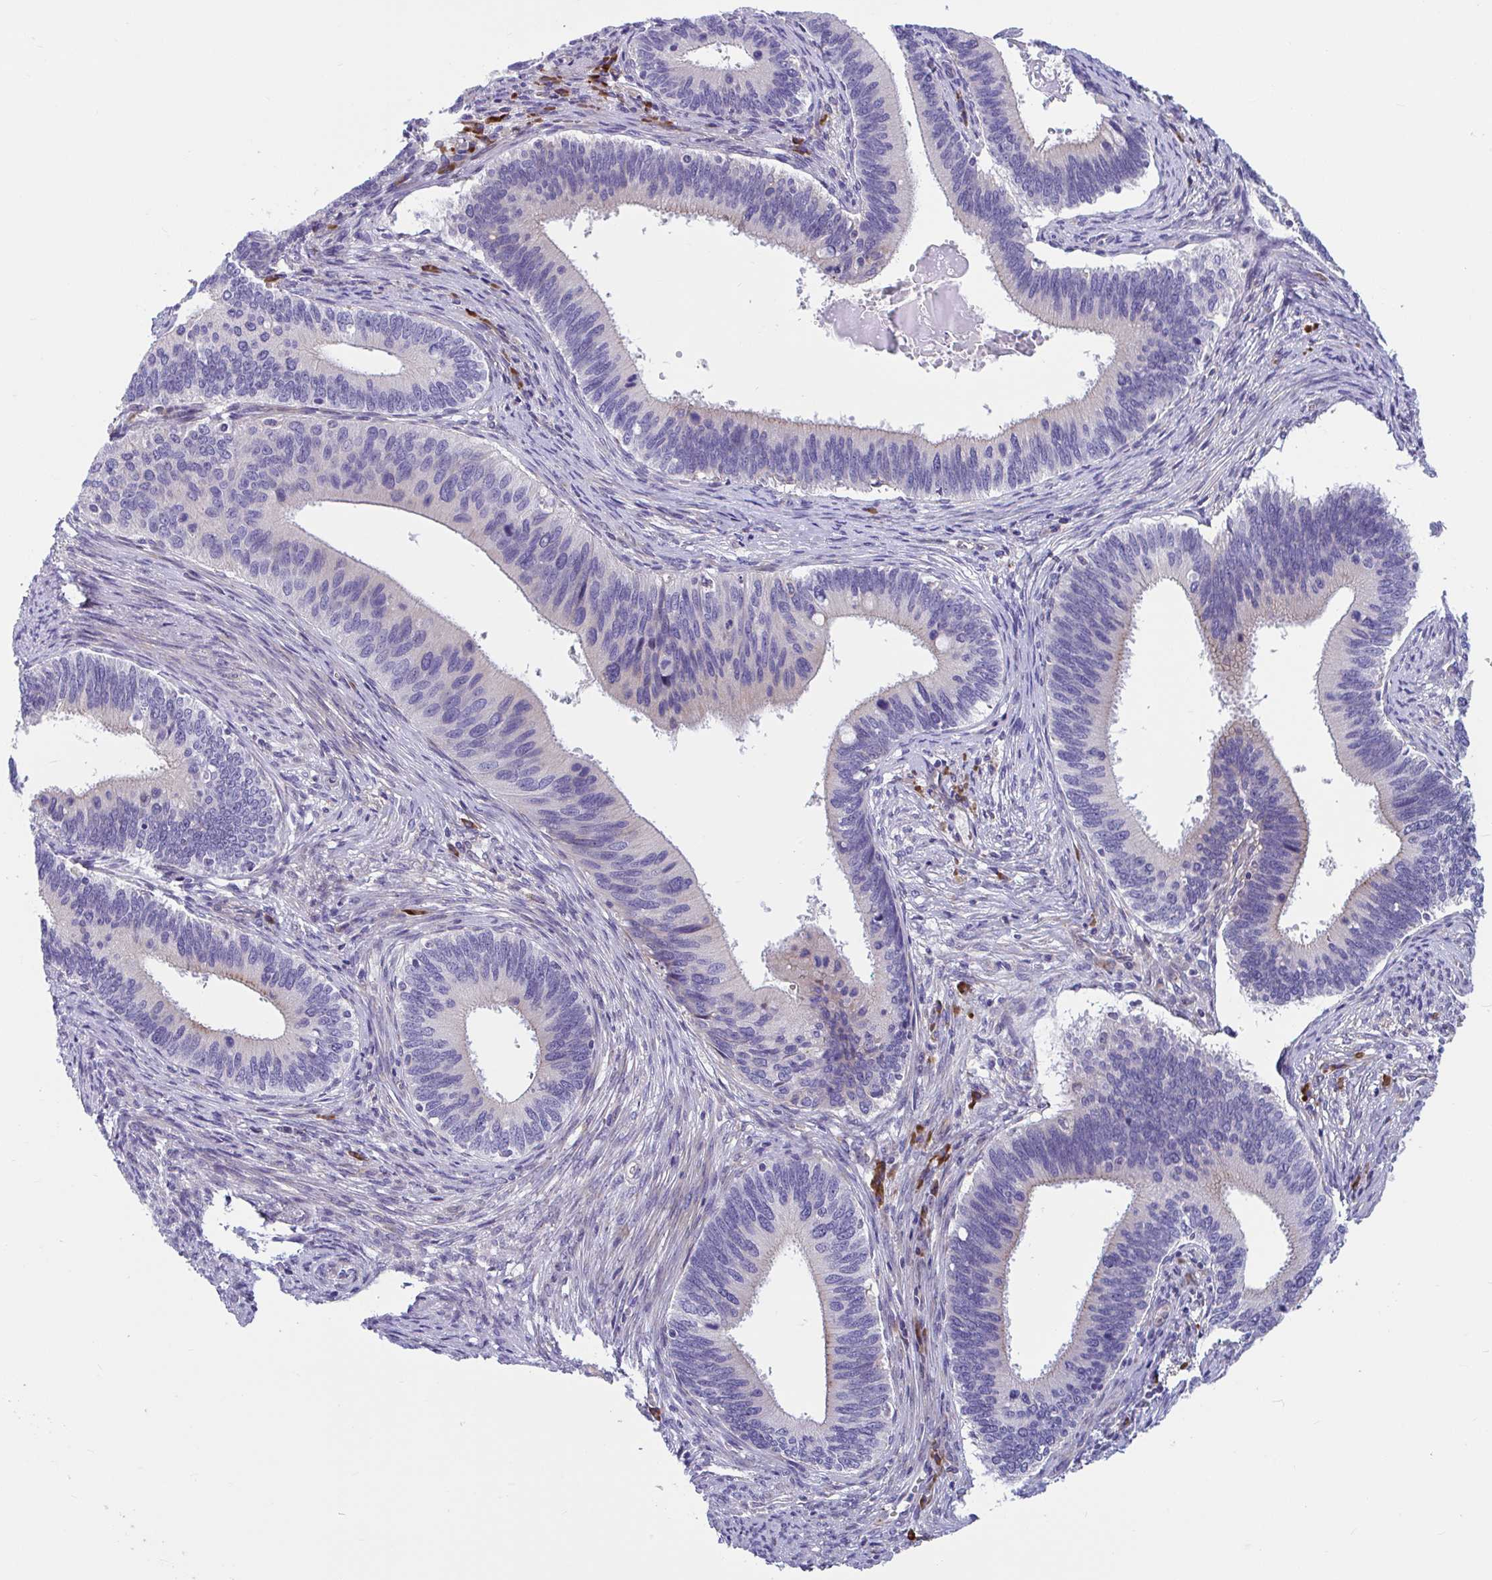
{"staining": {"intensity": "negative", "quantity": "none", "location": "none"}, "tissue": "cervical cancer", "cell_type": "Tumor cells", "image_type": "cancer", "snomed": [{"axis": "morphology", "description": "Adenocarcinoma, NOS"}, {"axis": "topography", "description": "Cervix"}], "caption": "Tumor cells show no significant positivity in adenocarcinoma (cervical).", "gene": "WBP1", "patient": {"sex": "female", "age": 42}}